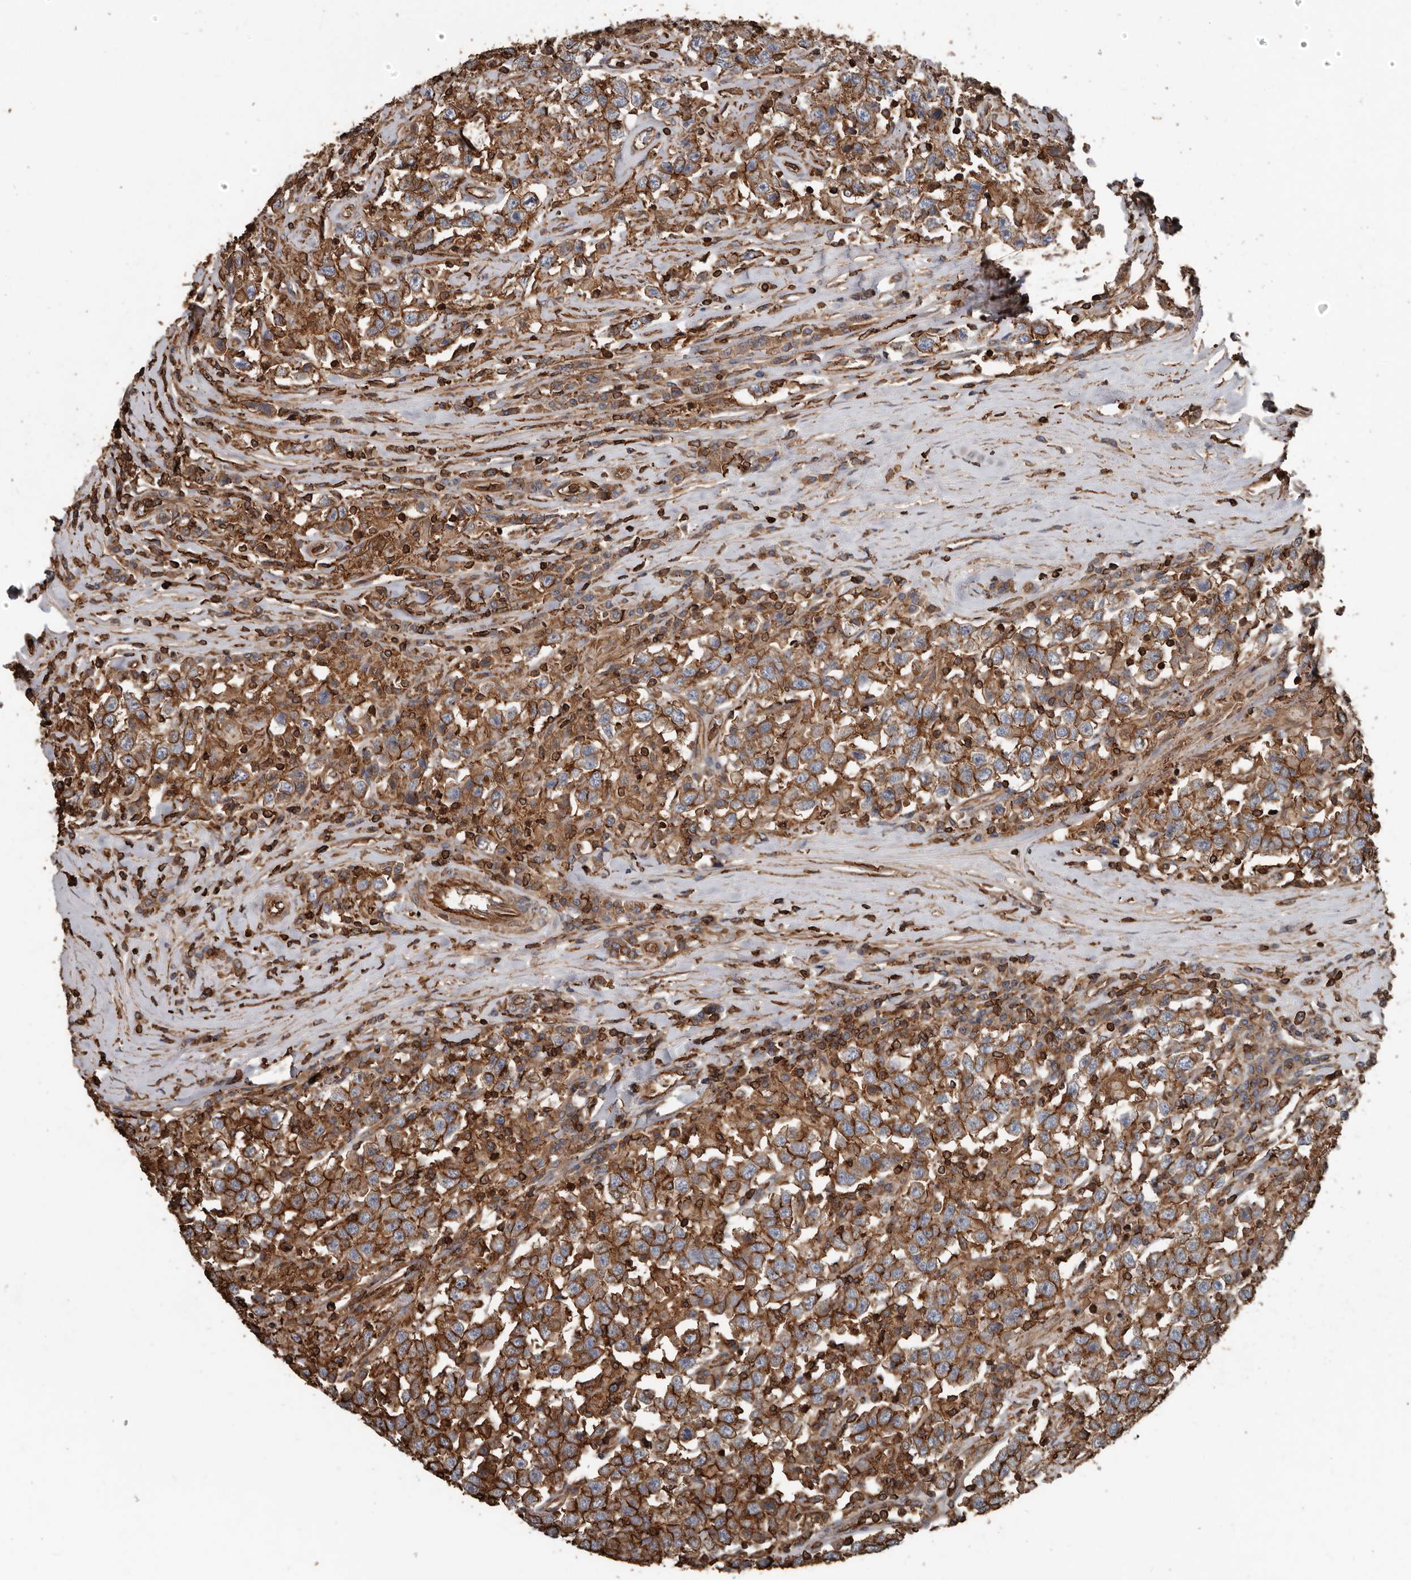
{"staining": {"intensity": "strong", "quantity": ">75%", "location": "cytoplasmic/membranous"}, "tissue": "testis cancer", "cell_type": "Tumor cells", "image_type": "cancer", "snomed": [{"axis": "morphology", "description": "Seminoma, NOS"}, {"axis": "topography", "description": "Testis"}], "caption": "Immunohistochemical staining of human seminoma (testis) shows high levels of strong cytoplasmic/membranous expression in about >75% of tumor cells. (DAB (3,3'-diaminobenzidine) = brown stain, brightfield microscopy at high magnification).", "gene": "DENND6B", "patient": {"sex": "male", "age": 41}}